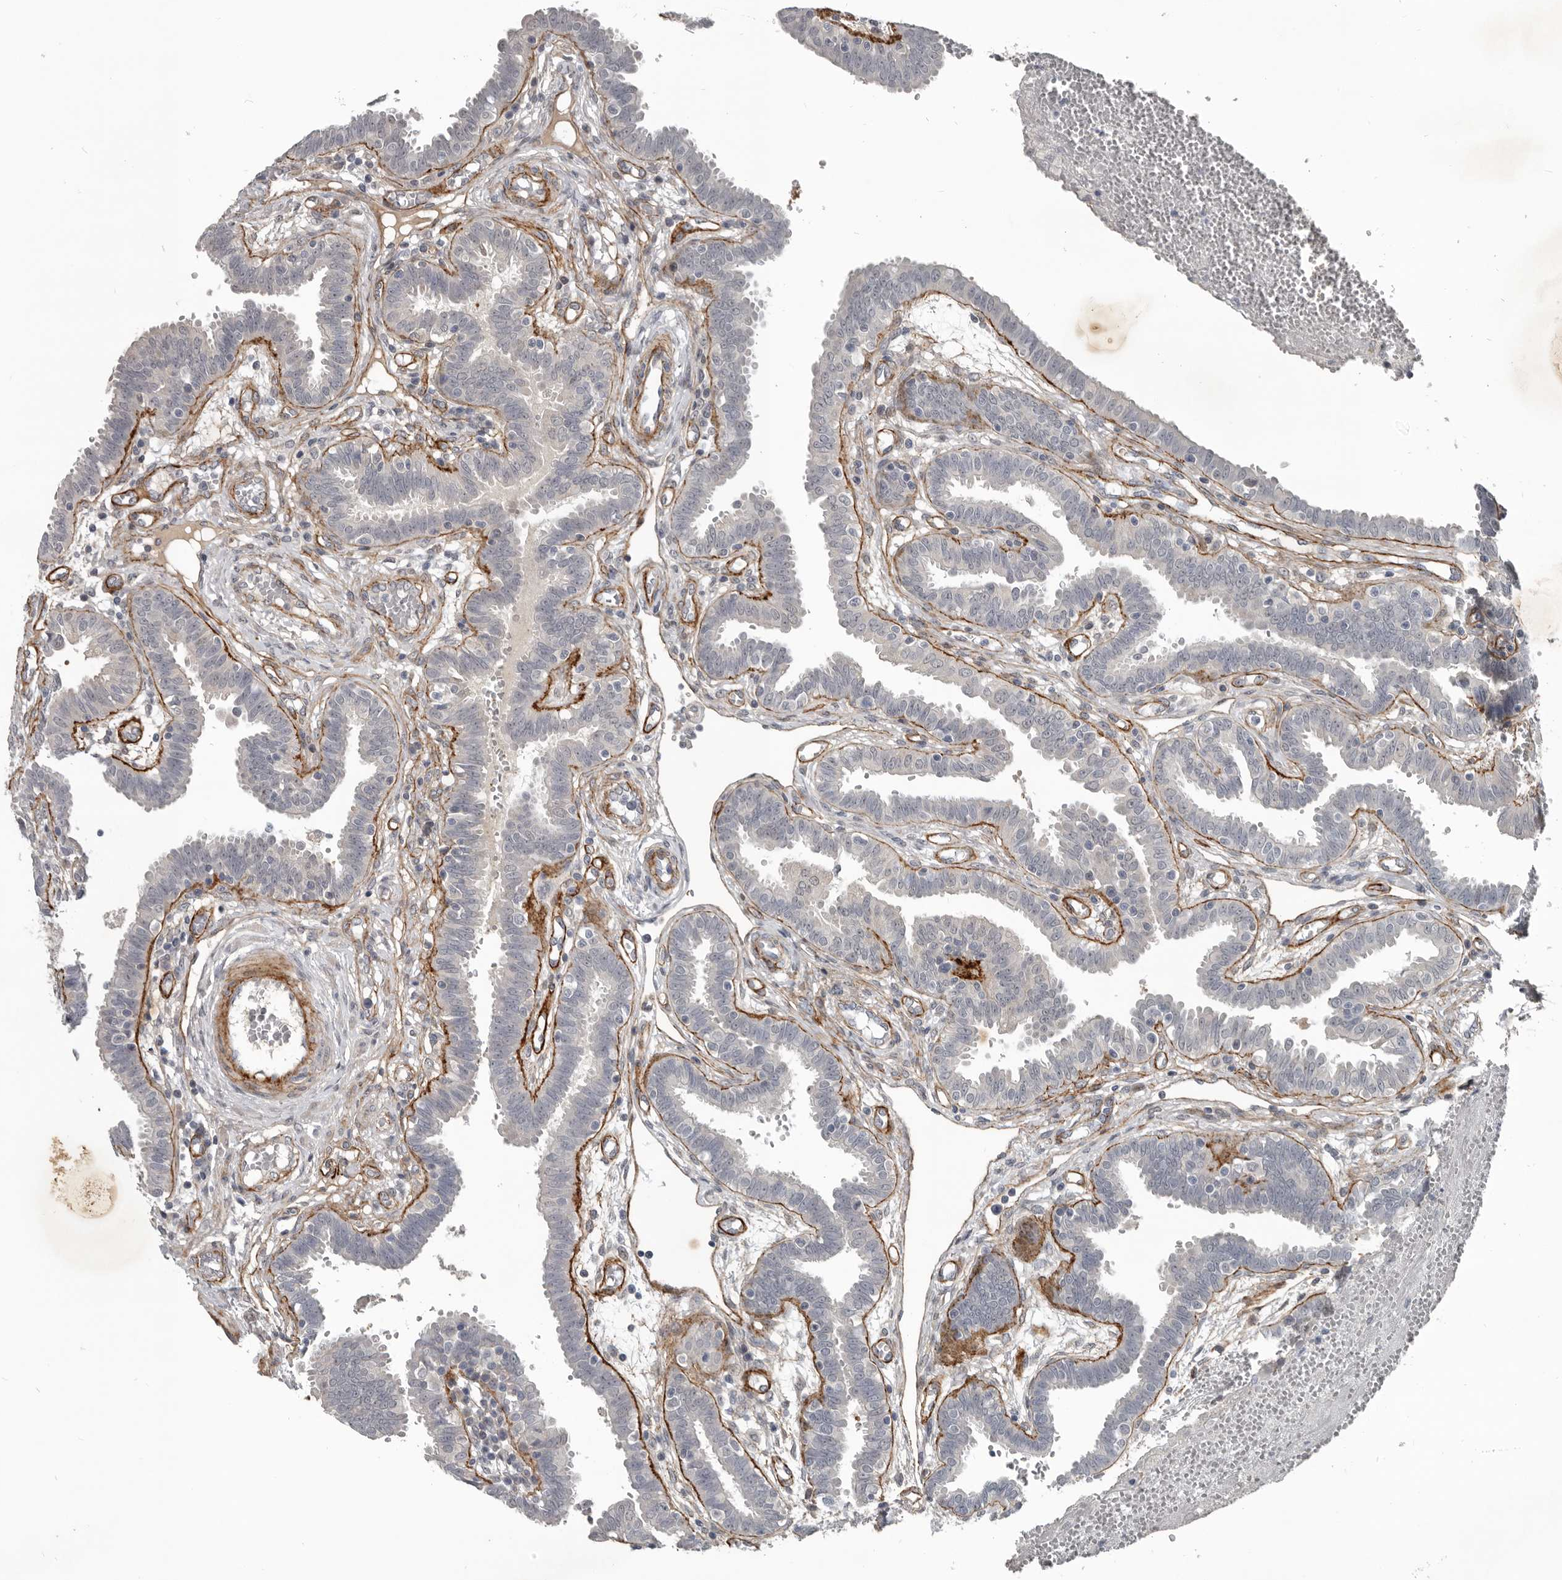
{"staining": {"intensity": "negative", "quantity": "none", "location": "none"}, "tissue": "fallopian tube", "cell_type": "Glandular cells", "image_type": "normal", "snomed": [{"axis": "morphology", "description": "Normal tissue, NOS"}, {"axis": "topography", "description": "Fallopian tube"}, {"axis": "topography", "description": "Placenta"}], "caption": "IHC micrograph of unremarkable fallopian tube: fallopian tube stained with DAB reveals no significant protein expression in glandular cells. (IHC, brightfield microscopy, high magnification).", "gene": "C1orf216", "patient": {"sex": "female", "age": 32}}